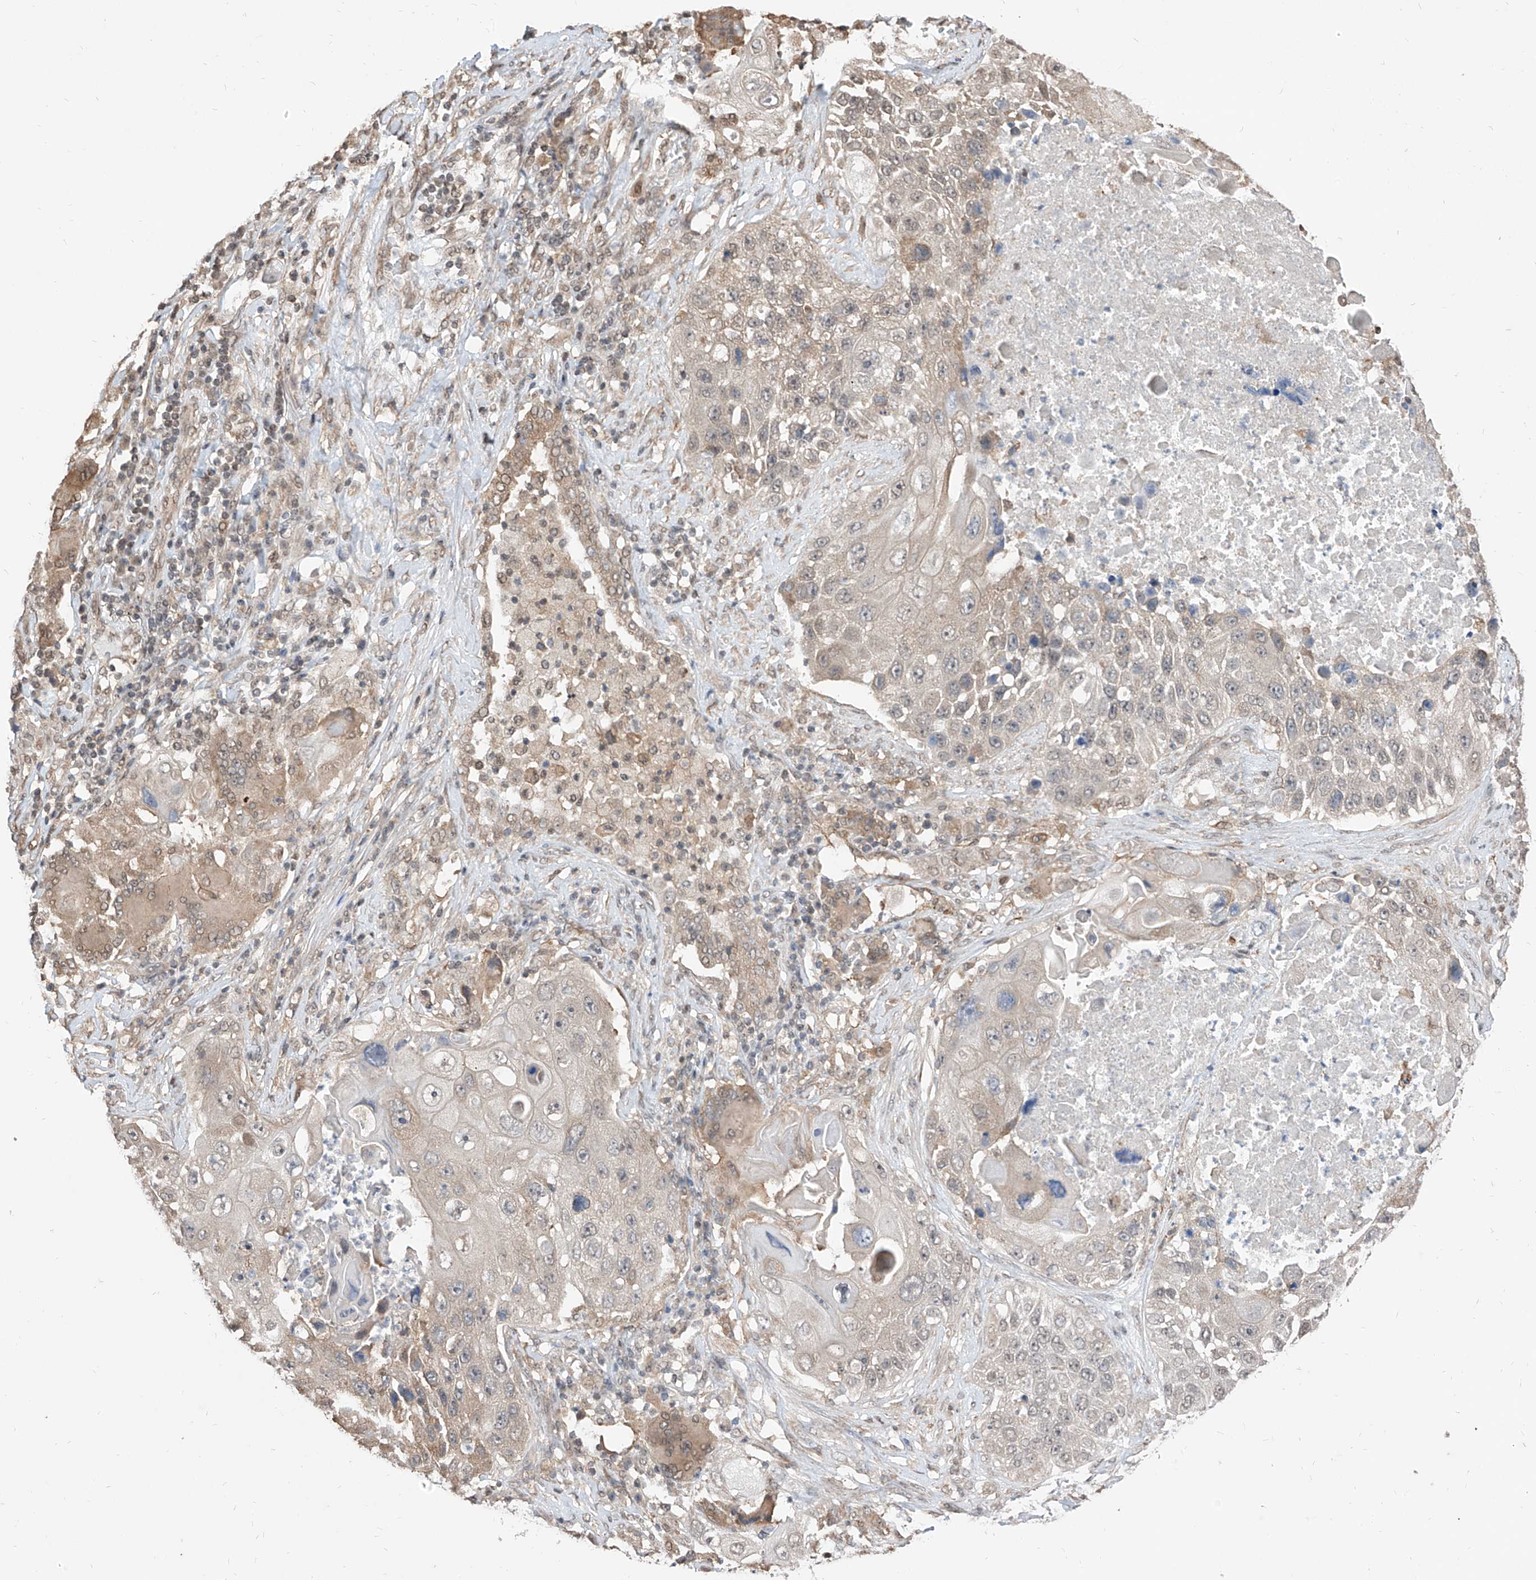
{"staining": {"intensity": "weak", "quantity": "<25%", "location": "cytoplasmic/membranous,nuclear"}, "tissue": "lung cancer", "cell_type": "Tumor cells", "image_type": "cancer", "snomed": [{"axis": "morphology", "description": "Squamous cell carcinoma, NOS"}, {"axis": "topography", "description": "Lung"}], "caption": "High magnification brightfield microscopy of lung cancer stained with DAB (brown) and counterstained with hematoxylin (blue): tumor cells show no significant staining.", "gene": "C8orf82", "patient": {"sex": "male", "age": 61}}